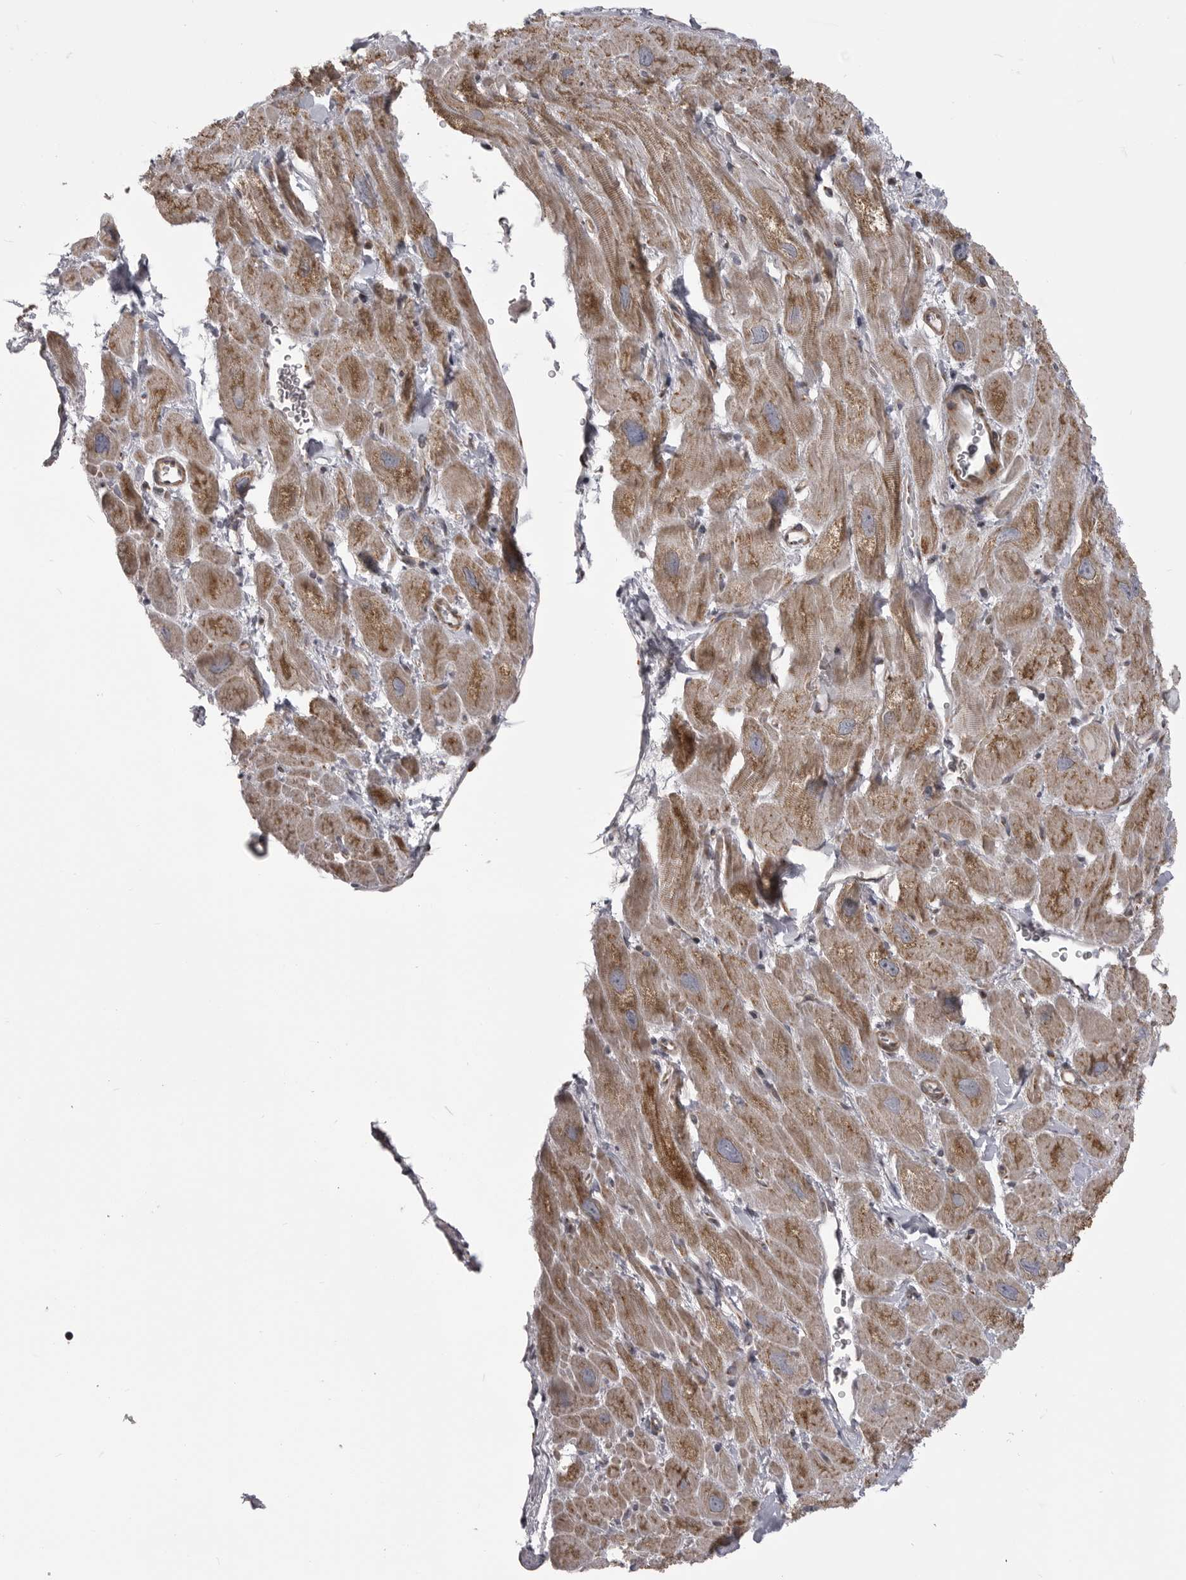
{"staining": {"intensity": "moderate", "quantity": ">75%", "location": "cytoplasmic/membranous"}, "tissue": "heart muscle", "cell_type": "Cardiomyocytes", "image_type": "normal", "snomed": [{"axis": "morphology", "description": "Normal tissue, NOS"}, {"axis": "topography", "description": "Heart"}], "caption": "Protein staining reveals moderate cytoplasmic/membranous expression in about >75% of cardiomyocytes in normal heart muscle.", "gene": "TMPRSS11F", "patient": {"sex": "male", "age": 49}}